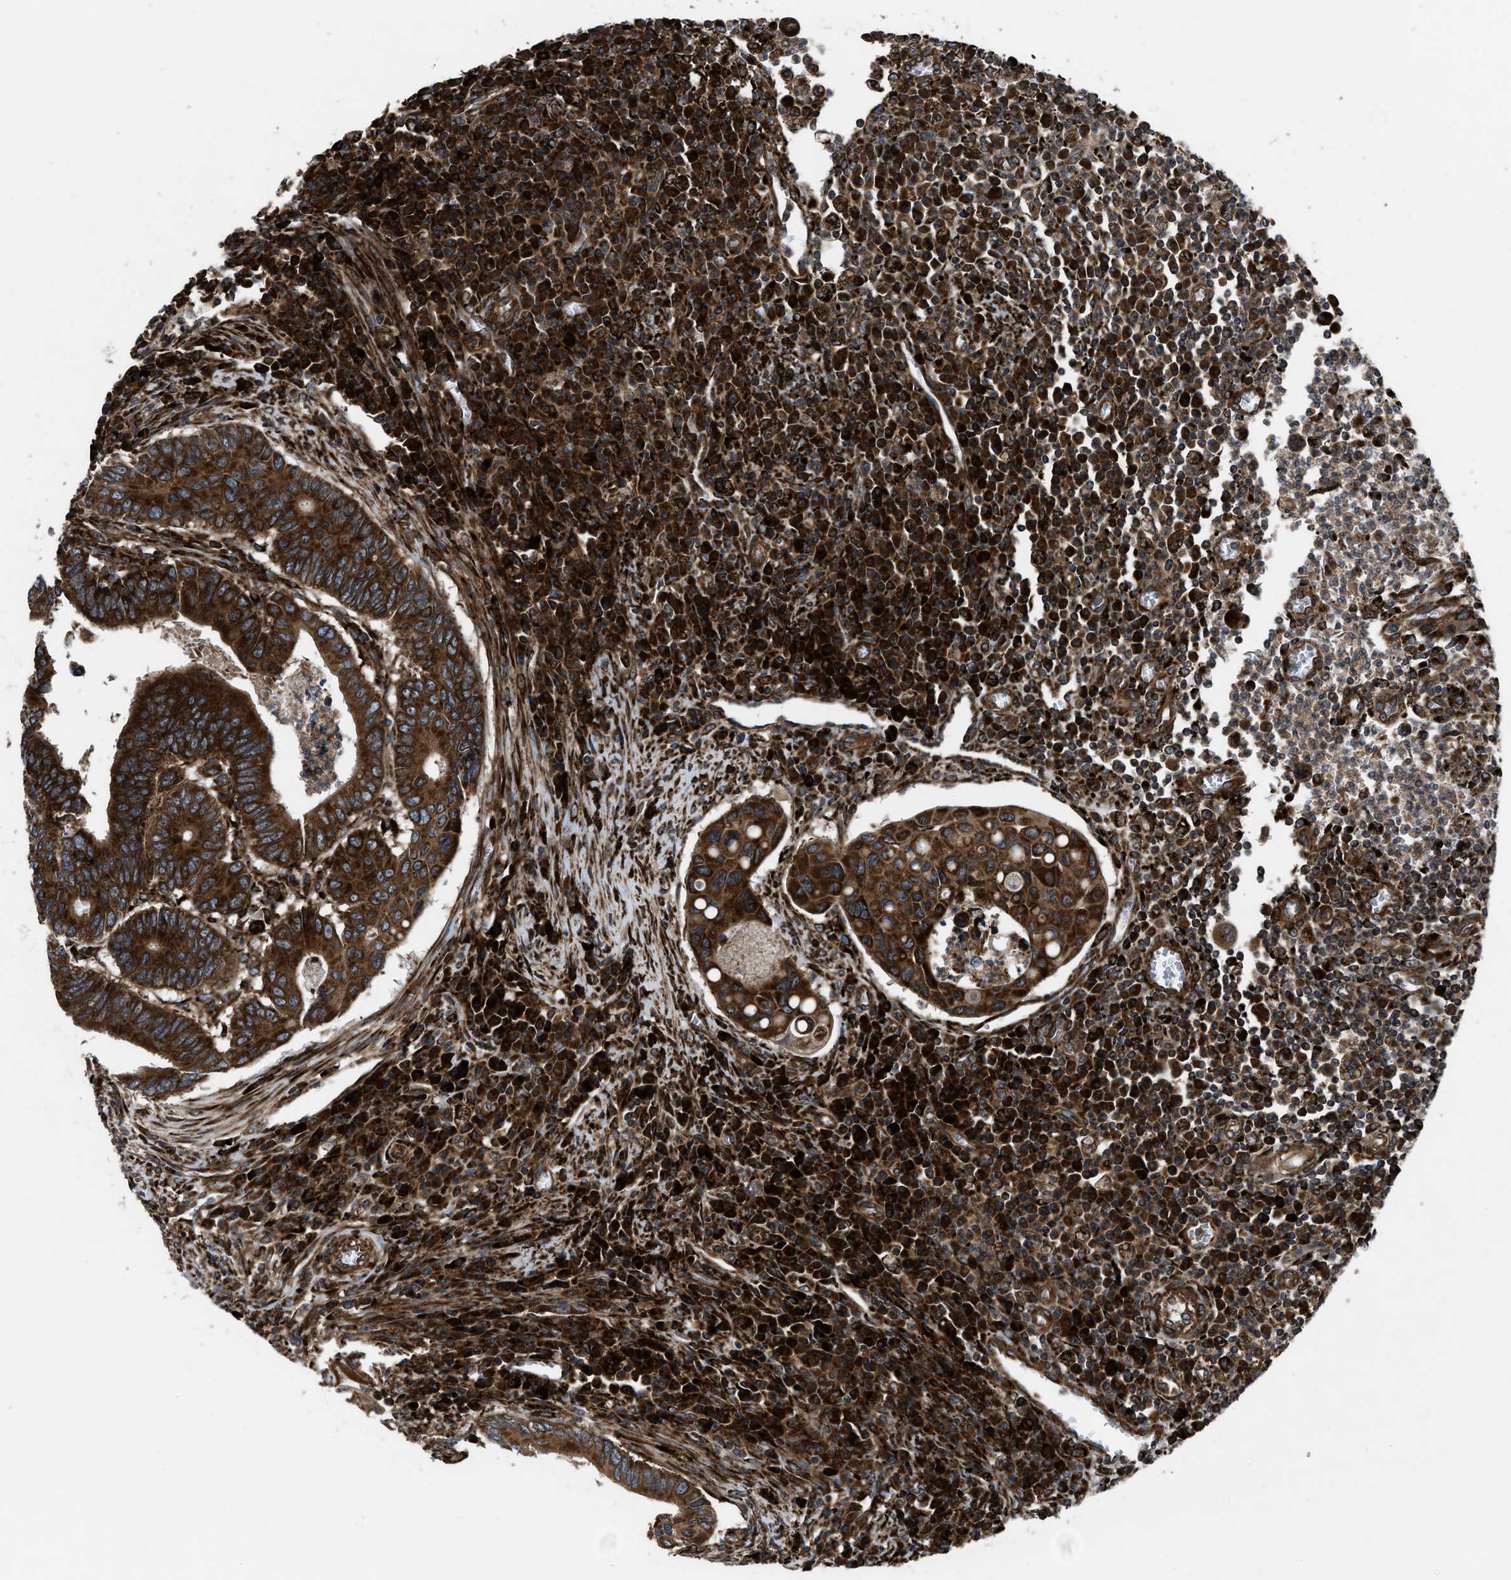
{"staining": {"intensity": "strong", "quantity": ">75%", "location": "cytoplasmic/membranous"}, "tissue": "colorectal cancer", "cell_type": "Tumor cells", "image_type": "cancer", "snomed": [{"axis": "morphology", "description": "Inflammation, NOS"}, {"axis": "morphology", "description": "Adenocarcinoma, NOS"}, {"axis": "topography", "description": "Colon"}], "caption": "High-magnification brightfield microscopy of colorectal cancer (adenocarcinoma) stained with DAB (3,3'-diaminobenzidine) (brown) and counterstained with hematoxylin (blue). tumor cells exhibit strong cytoplasmic/membranous expression is present in about>75% of cells.", "gene": "PER3", "patient": {"sex": "male", "age": 72}}